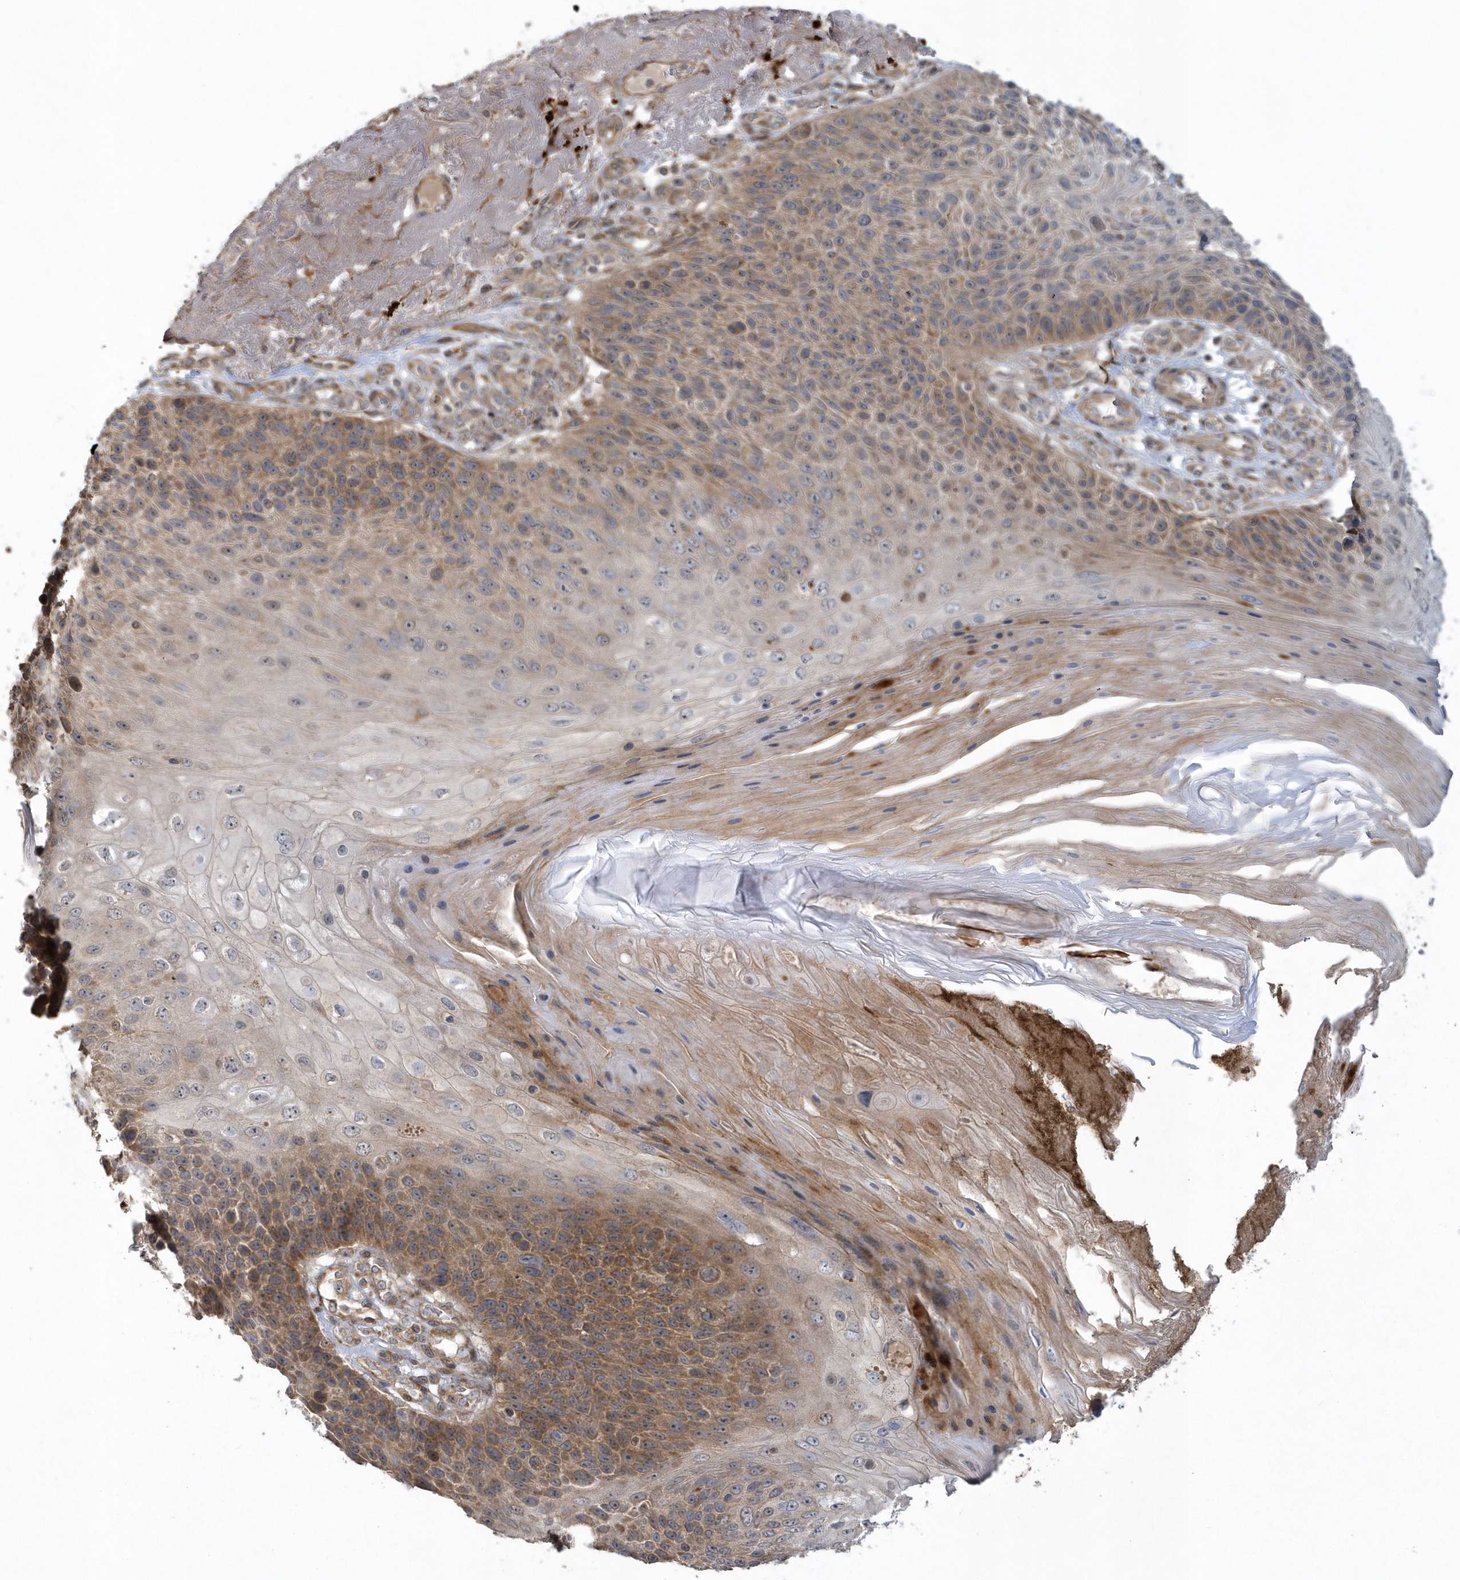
{"staining": {"intensity": "moderate", "quantity": ">75%", "location": "cytoplasmic/membranous"}, "tissue": "skin cancer", "cell_type": "Tumor cells", "image_type": "cancer", "snomed": [{"axis": "morphology", "description": "Squamous cell carcinoma, NOS"}, {"axis": "topography", "description": "Skin"}], "caption": "This is an image of IHC staining of skin squamous cell carcinoma, which shows moderate positivity in the cytoplasmic/membranous of tumor cells.", "gene": "THG1L", "patient": {"sex": "female", "age": 88}}